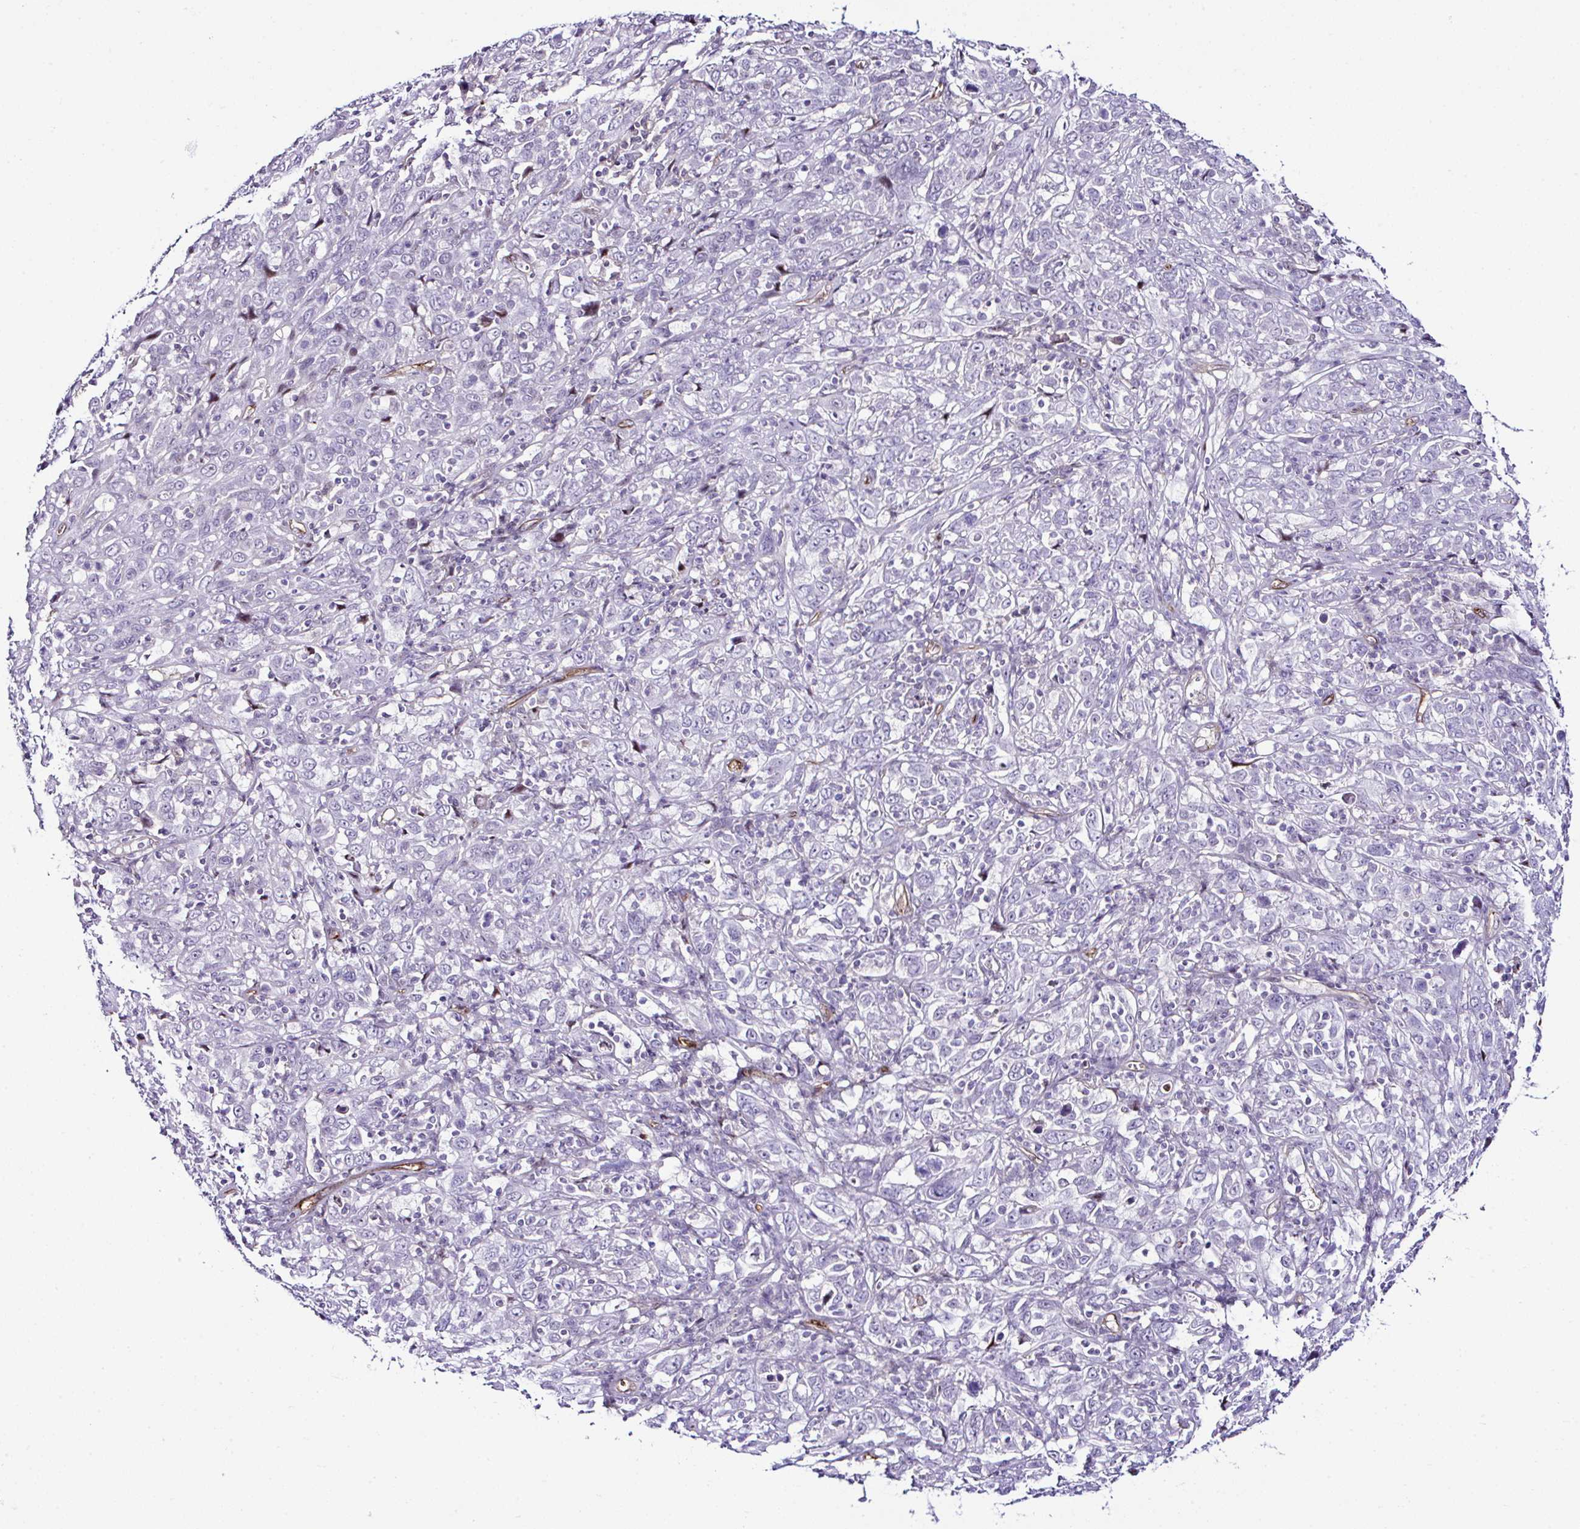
{"staining": {"intensity": "negative", "quantity": "none", "location": "none"}, "tissue": "cervical cancer", "cell_type": "Tumor cells", "image_type": "cancer", "snomed": [{"axis": "morphology", "description": "Squamous cell carcinoma, NOS"}, {"axis": "topography", "description": "Cervix"}], "caption": "Tumor cells show no significant protein positivity in squamous cell carcinoma (cervical). The staining was performed using DAB (3,3'-diaminobenzidine) to visualize the protein expression in brown, while the nuclei were stained in blue with hematoxylin (Magnification: 20x).", "gene": "FBXO34", "patient": {"sex": "female", "age": 46}}